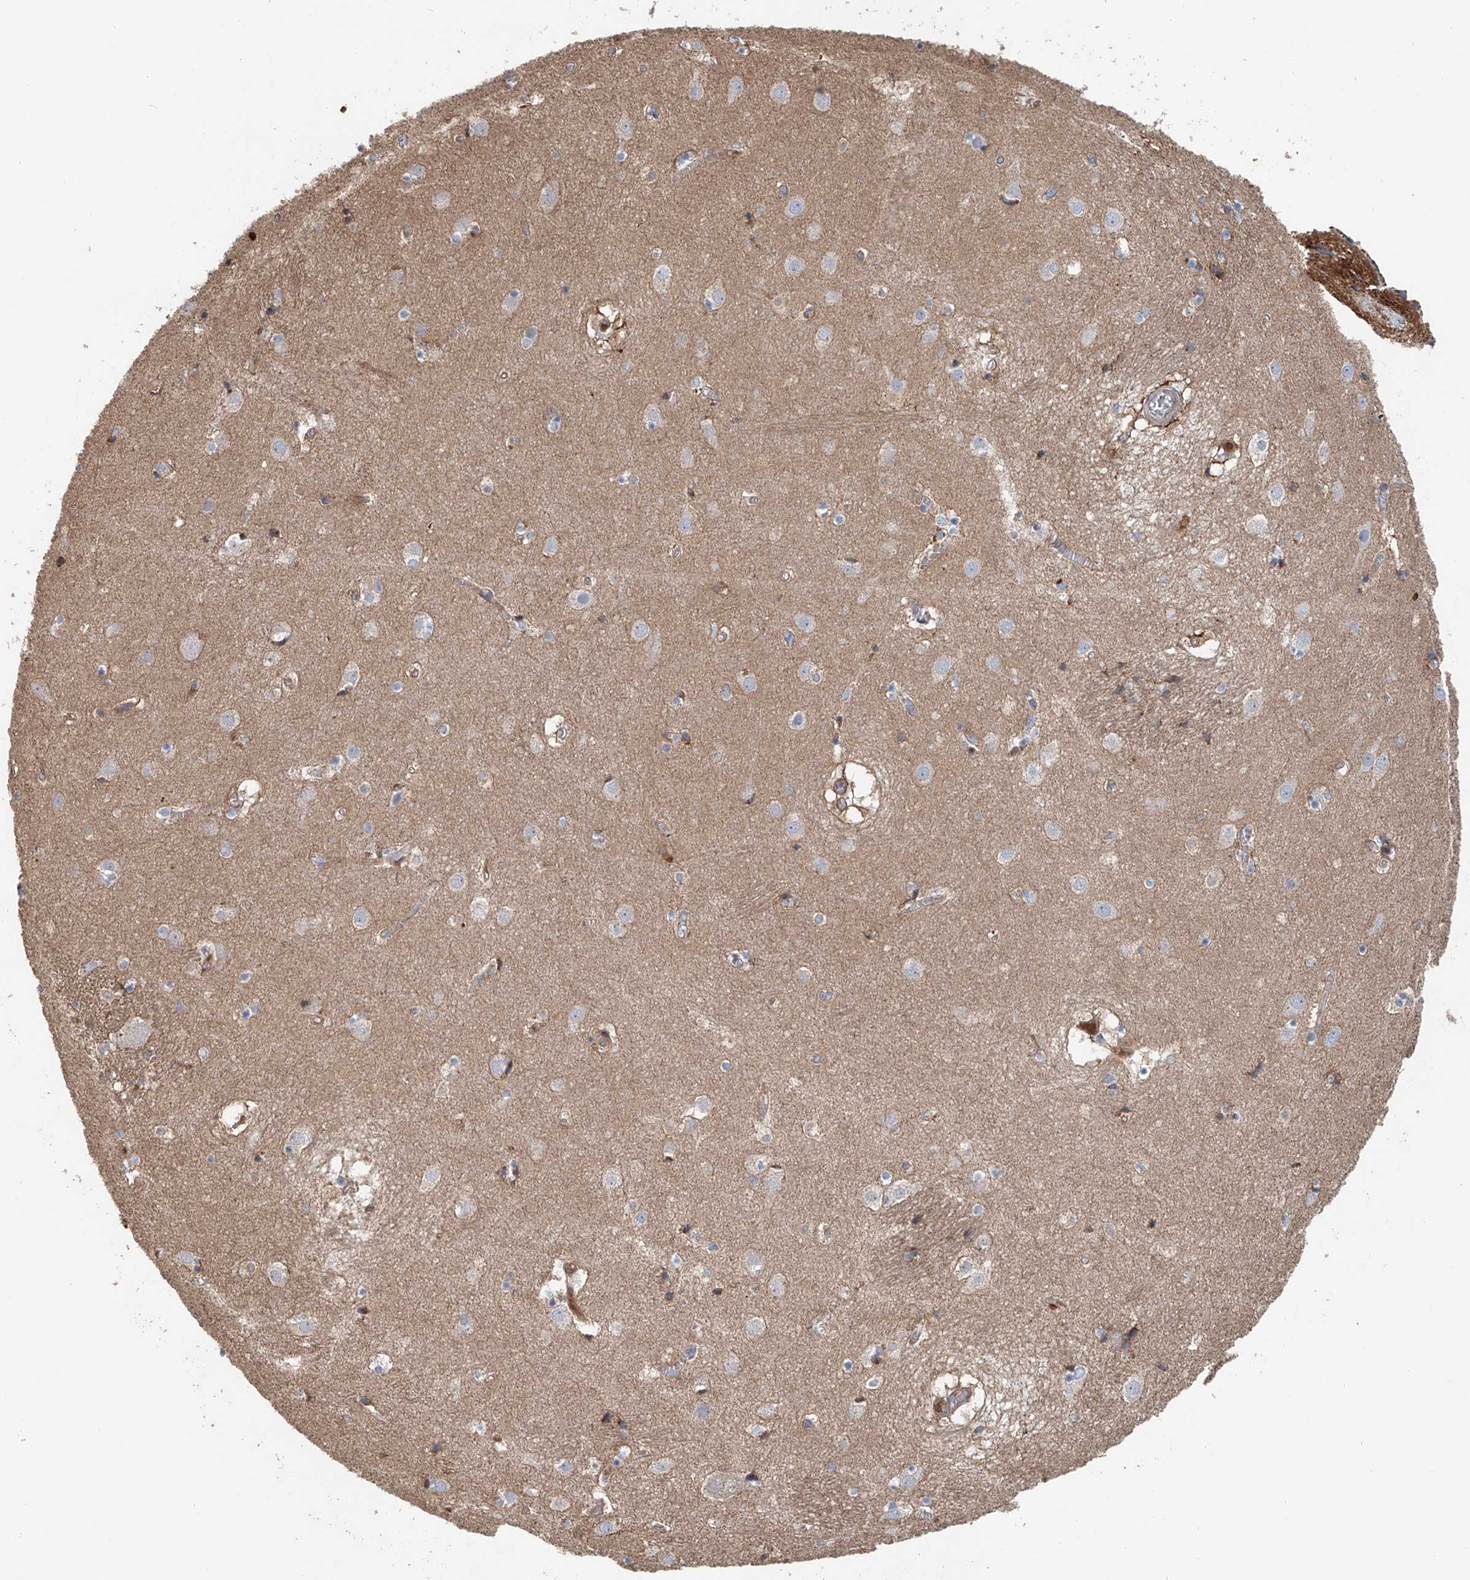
{"staining": {"intensity": "moderate", "quantity": "<25%", "location": "cytoplasmic/membranous"}, "tissue": "caudate", "cell_type": "Glial cells", "image_type": "normal", "snomed": [{"axis": "morphology", "description": "Normal tissue, NOS"}, {"axis": "topography", "description": "Lateral ventricle wall"}], "caption": "Moderate cytoplasmic/membranous expression for a protein is appreciated in approximately <25% of glial cells of unremarkable caudate using immunohistochemistry.", "gene": "FRYL", "patient": {"sex": "male", "age": 70}}